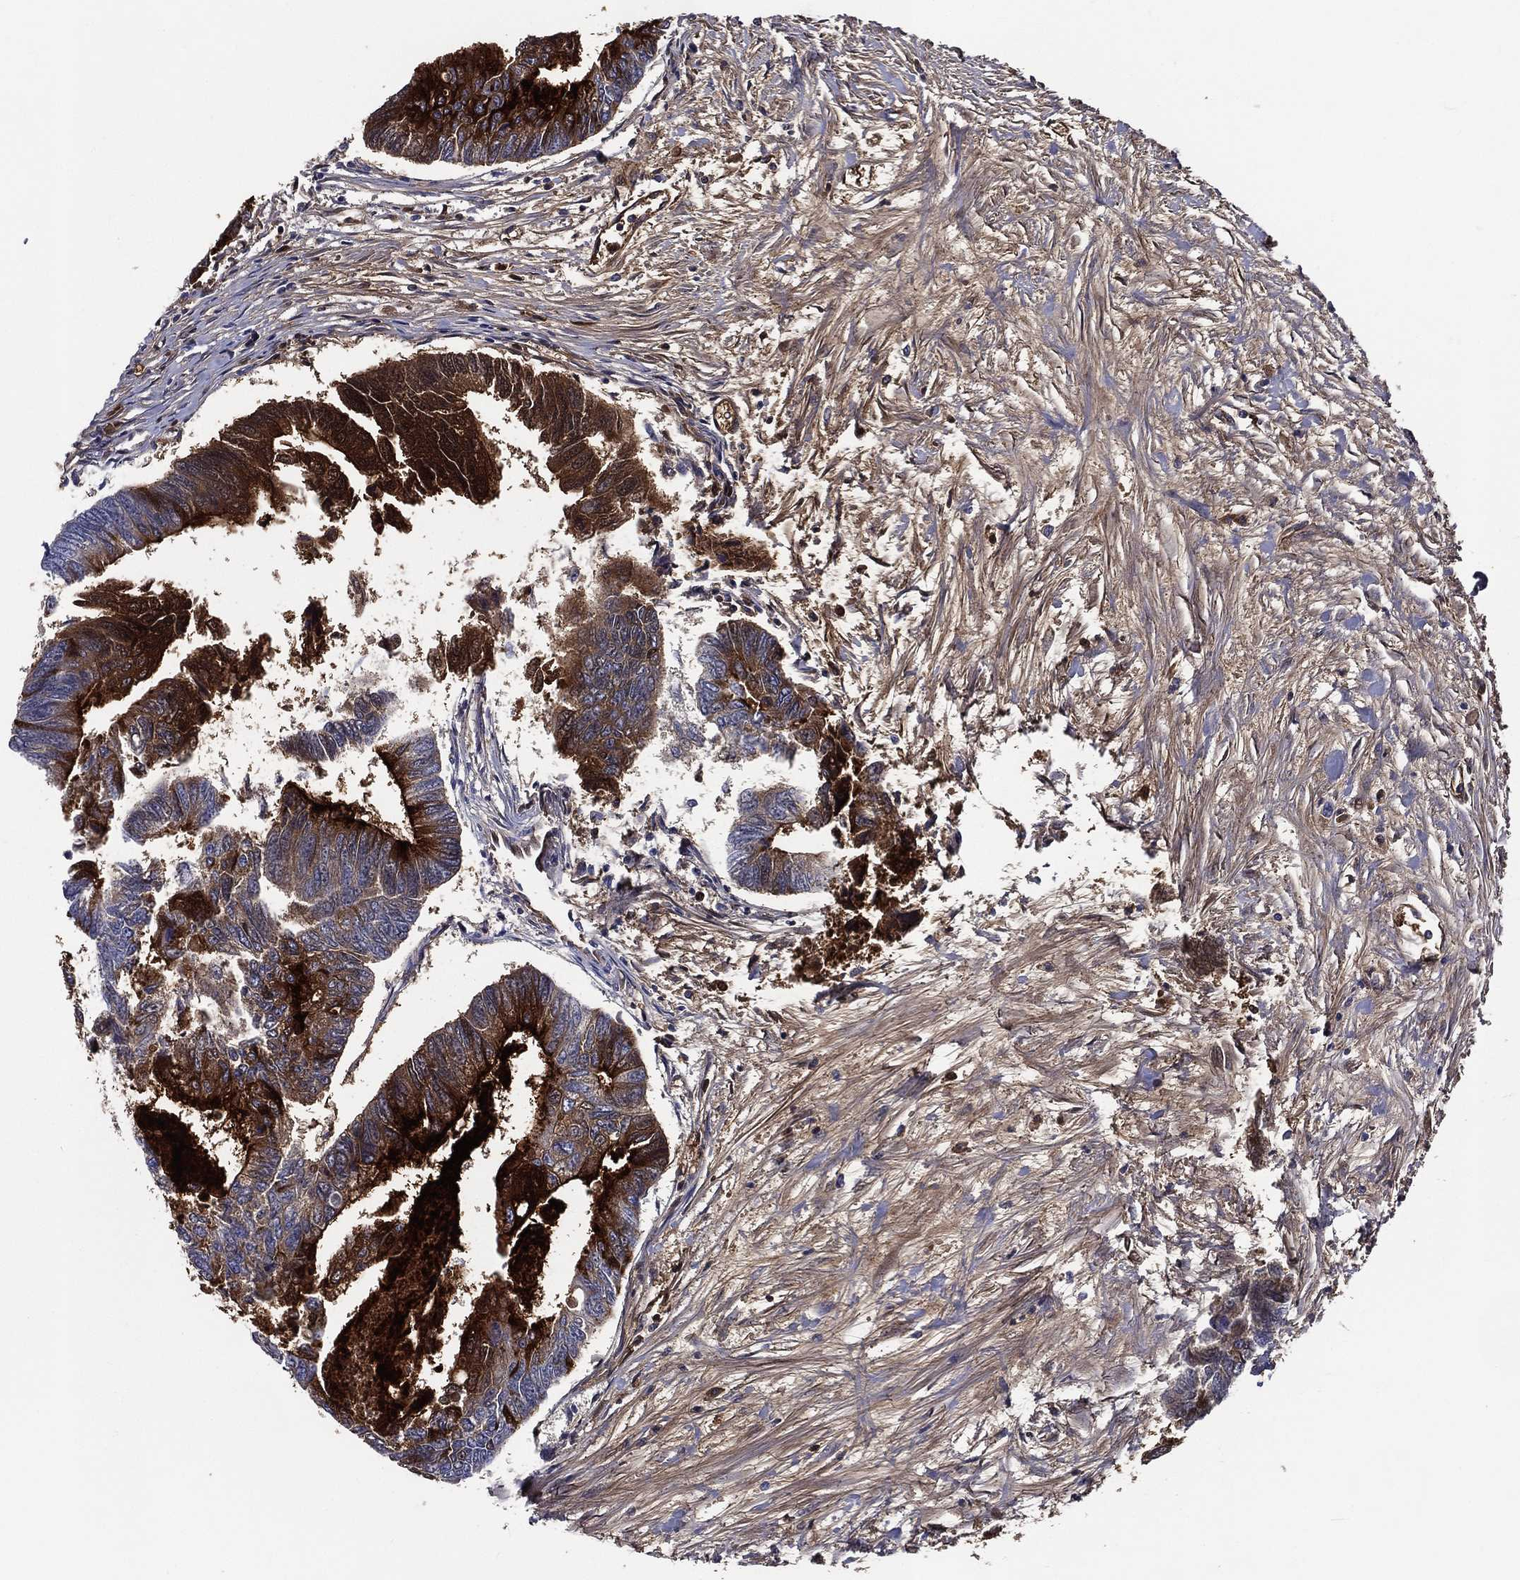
{"staining": {"intensity": "strong", "quantity": "<25%", "location": "cytoplasmic/membranous"}, "tissue": "colorectal cancer", "cell_type": "Tumor cells", "image_type": "cancer", "snomed": [{"axis": "morphology", "description": "Adenocarcinoma, NOS"}, {"axis": "topography", "description": "Colon"}], "caption": "Human adenocarcinoma (colorectal) stained for a protein (brown) displays strong cytoplasmic/membranous positive positivity in approximately <25% of tumor cells.", "gene": "ACE2", "patient": {"sex": "female", "age": 65}}